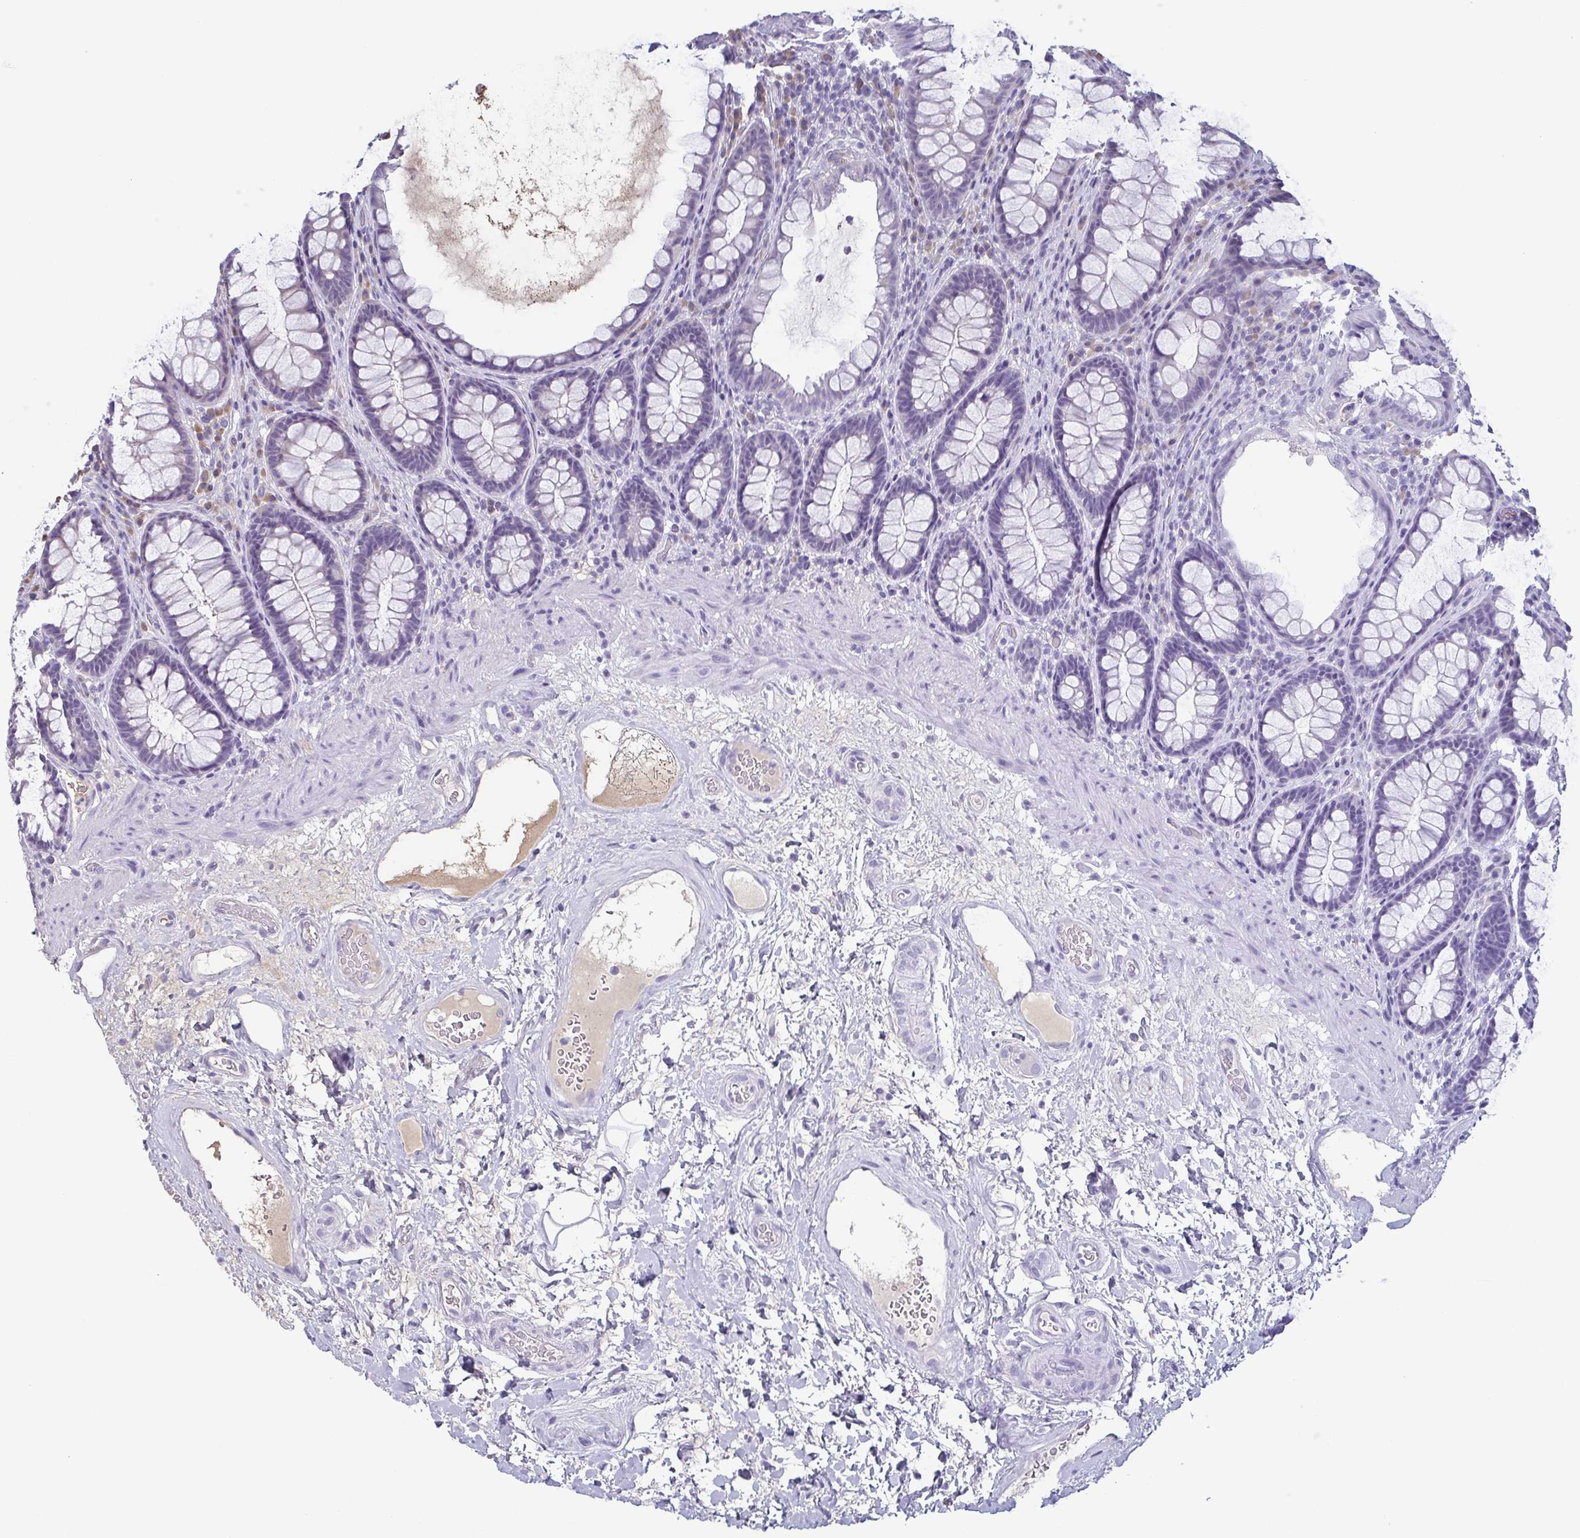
{"staining": {"intensity": "negative", "quantity": "none", "location": "none"}, "tissue": "rectum", "cell_type": "Glandular cells", "image_type": "normal", "snomed": [{"axis": "morphology", "description": "Normal tissue, NOS"}, {"axis": "topography", "description": "Rectum"}], "caption": "Glandular cells show no significant protein expression in normal rectum. (DAB (3,3'-diaminobenzidine) IHC, high magnification).", "gene": "ECM1", "patient": {"sex": "male", "age": 72}}